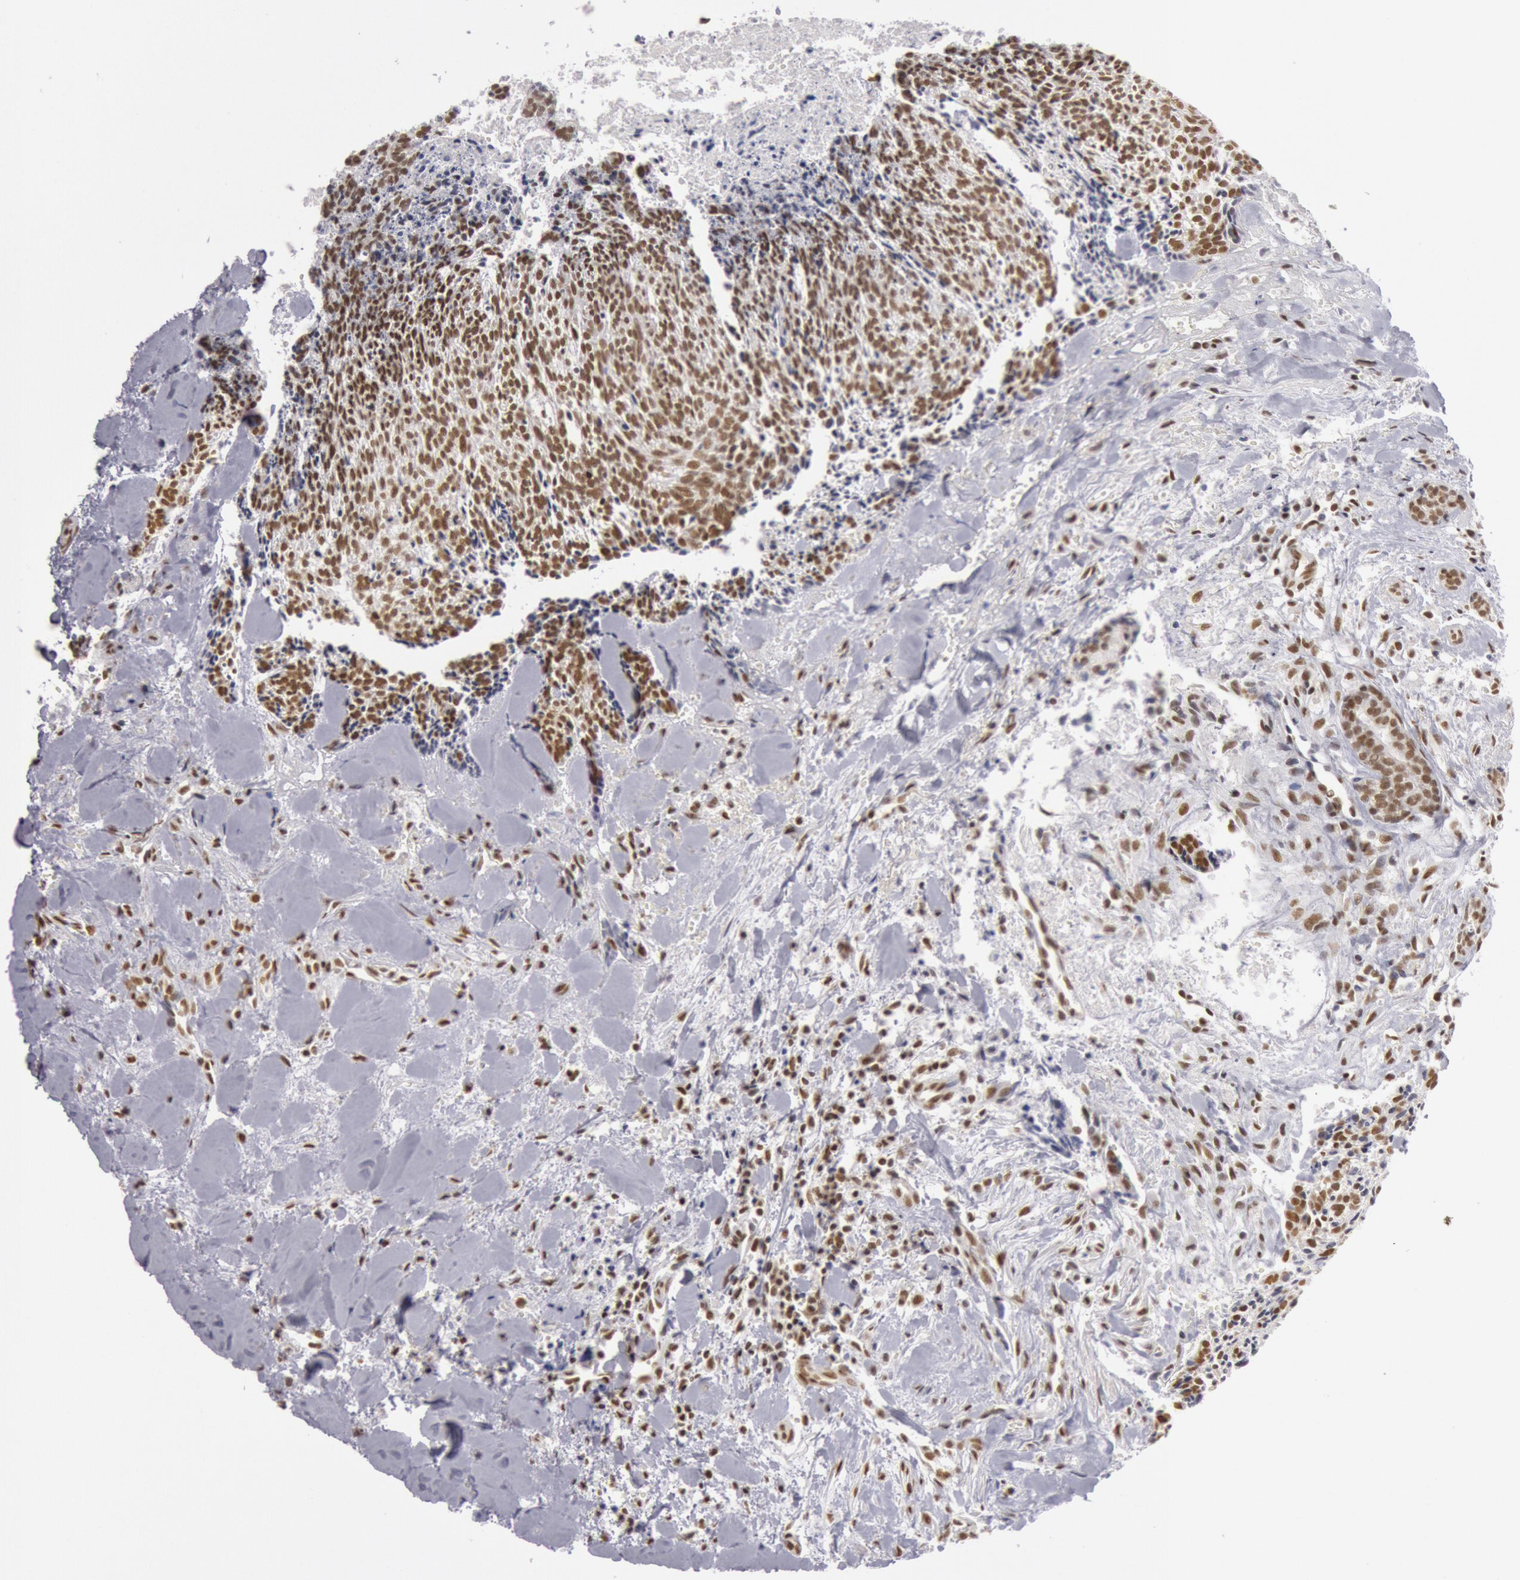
{"staining": {"intensity": "strong", "quantity": "25%-75%", "location": "nuclear"}, "tissue": "head and neck cancer", "cell_type": "Tumor cells", "image_type": "cancer", "snomed": [{"axis": "morphology", "description": "Squamous cell carcinoma, NOS"}, {"axis": "topography", "description": "Salivary gland"}, {"axis": "topography", "description": "Head-Neck"}], "caption": "About 25%-75% of tumor cells in human squamous cell carcinoma (head and neck) show strong nuclear protein expression as visualized by brown immunohistochemical staining.", "gene": "ESS2", "patient": {"sex": "male", "age": 70}}